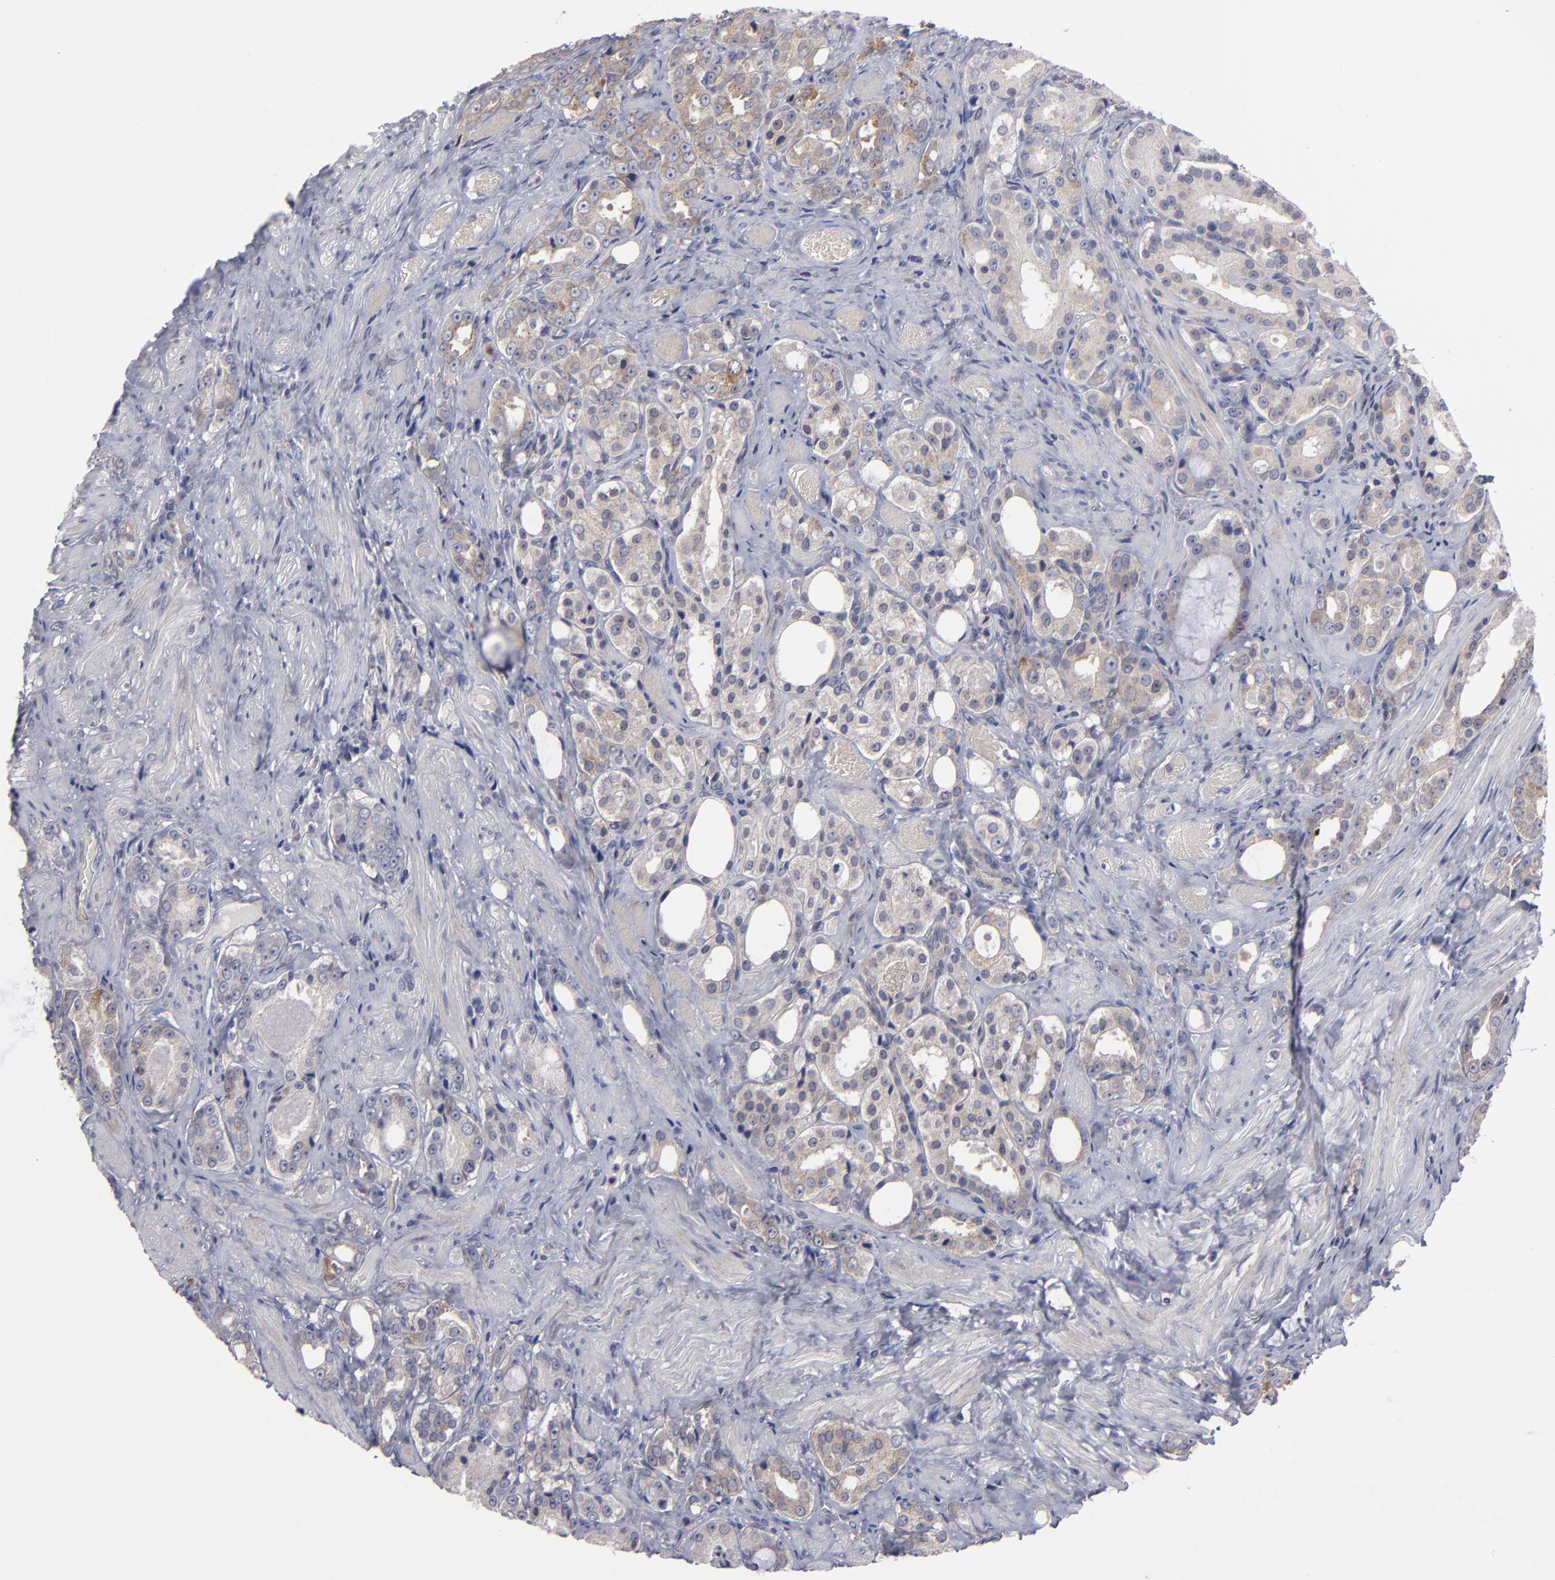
{"staining": {"intensity": "weak", "quantity": ">75%", "location": "cytoplasmic/membranous"}, "tissue": "prostate cancer", "cell_type": "Tumor cells", "image_type": "cancer", "snomed": [{"axis": "morphology", "description": "Adenocarcinoma, Medium grade"}, {"axis": "topography", "description": "Prostate"}], "caption": "There is low levels of weak cytoplasmic/membranous positivity in tumor cells of prostate cancer (adenocarcinoma (medium-grade)), as demonstrated by immunohistochemical staining (brown color).", "gene": "CEP97", "patient": {"sex": "male", "age": 60}}